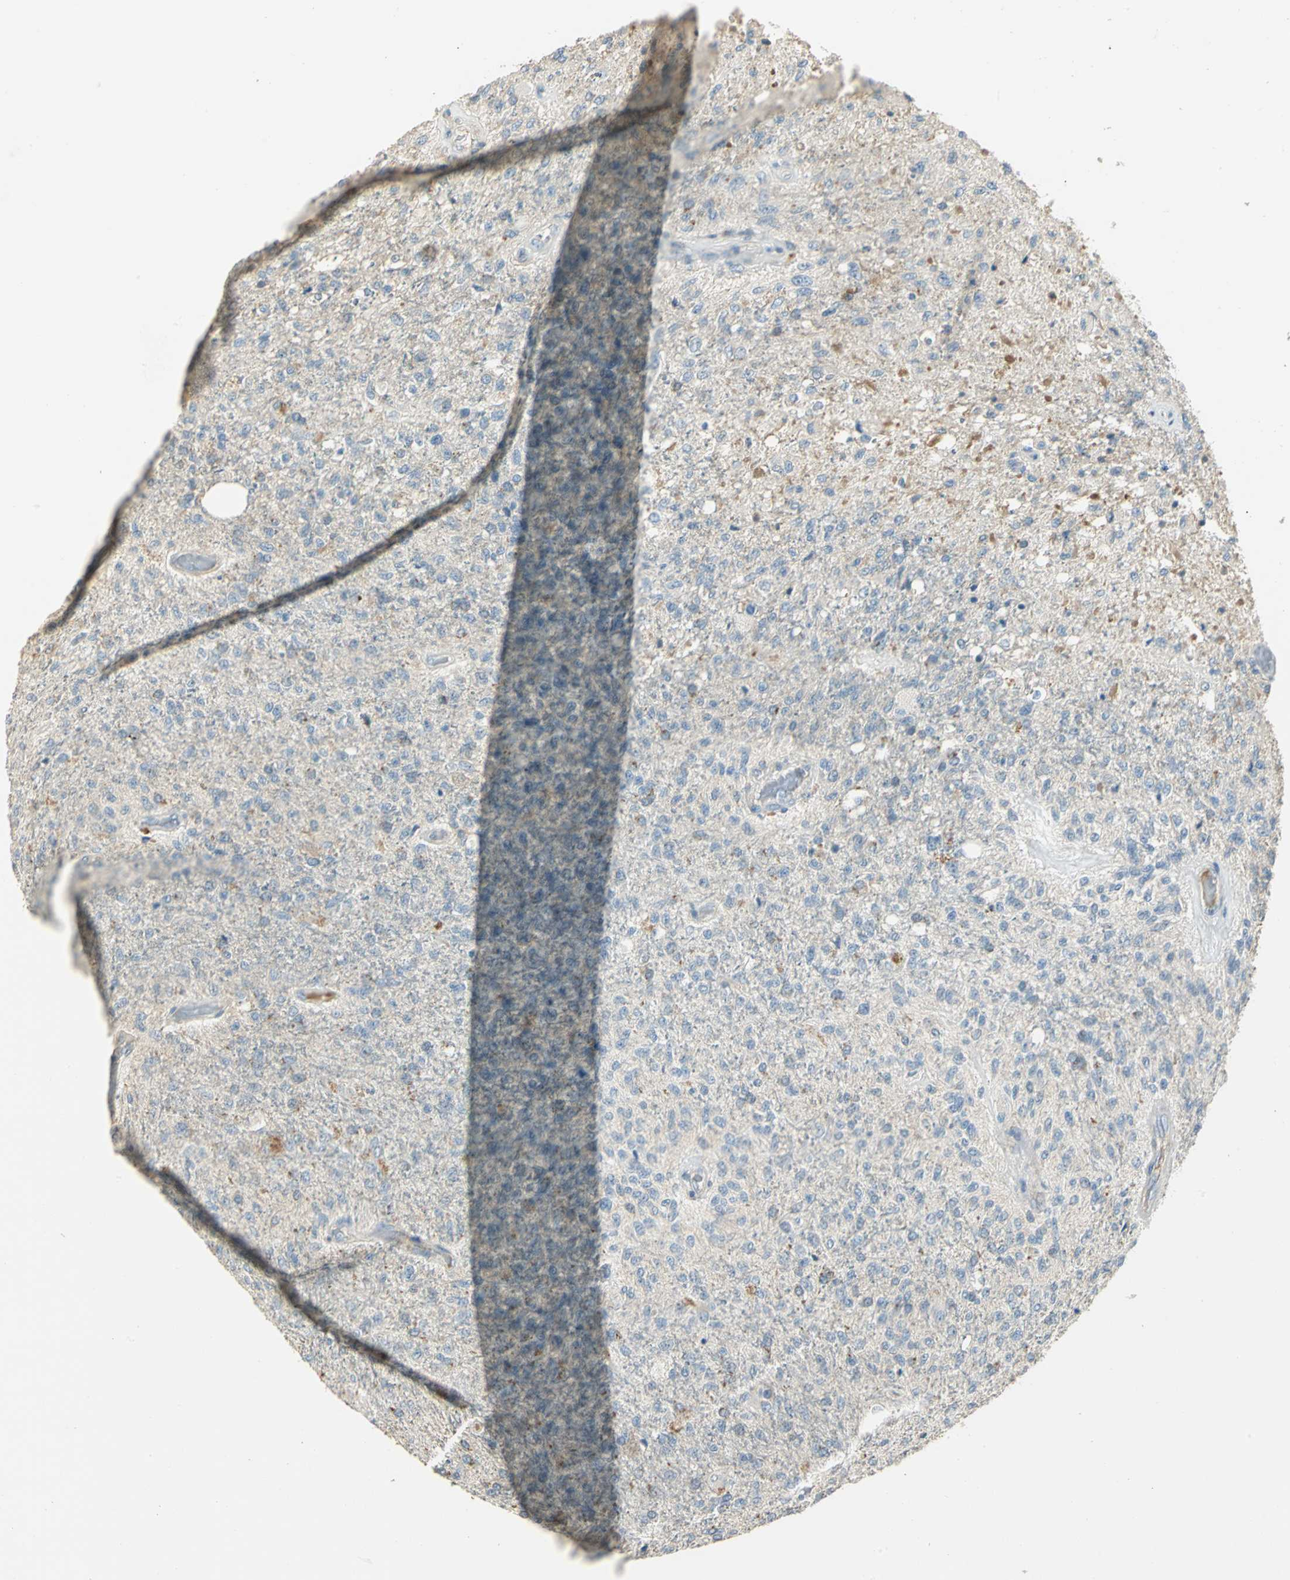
{"staining": {"intensity": "negative", "quantity": "none", "location": "none"}, "tissue": "glioma", "cell_type": "Tumor cells", "image_type": "cancer", "snomed": [{"axis": "morphology", "description": "Normal tissue, NOS"}, {"axis": "morphology", "description": "Glioma, malignant, High grade"}, {"axis": "topography", "description": "Cerebral cortex"}], "caption": "Immunohistochemistry of glioma exhibits no staining in tumor cells. (DAB IHC, high magnification).", "gene": "PROC", "patient": {"sex": "male", "age": 77}}